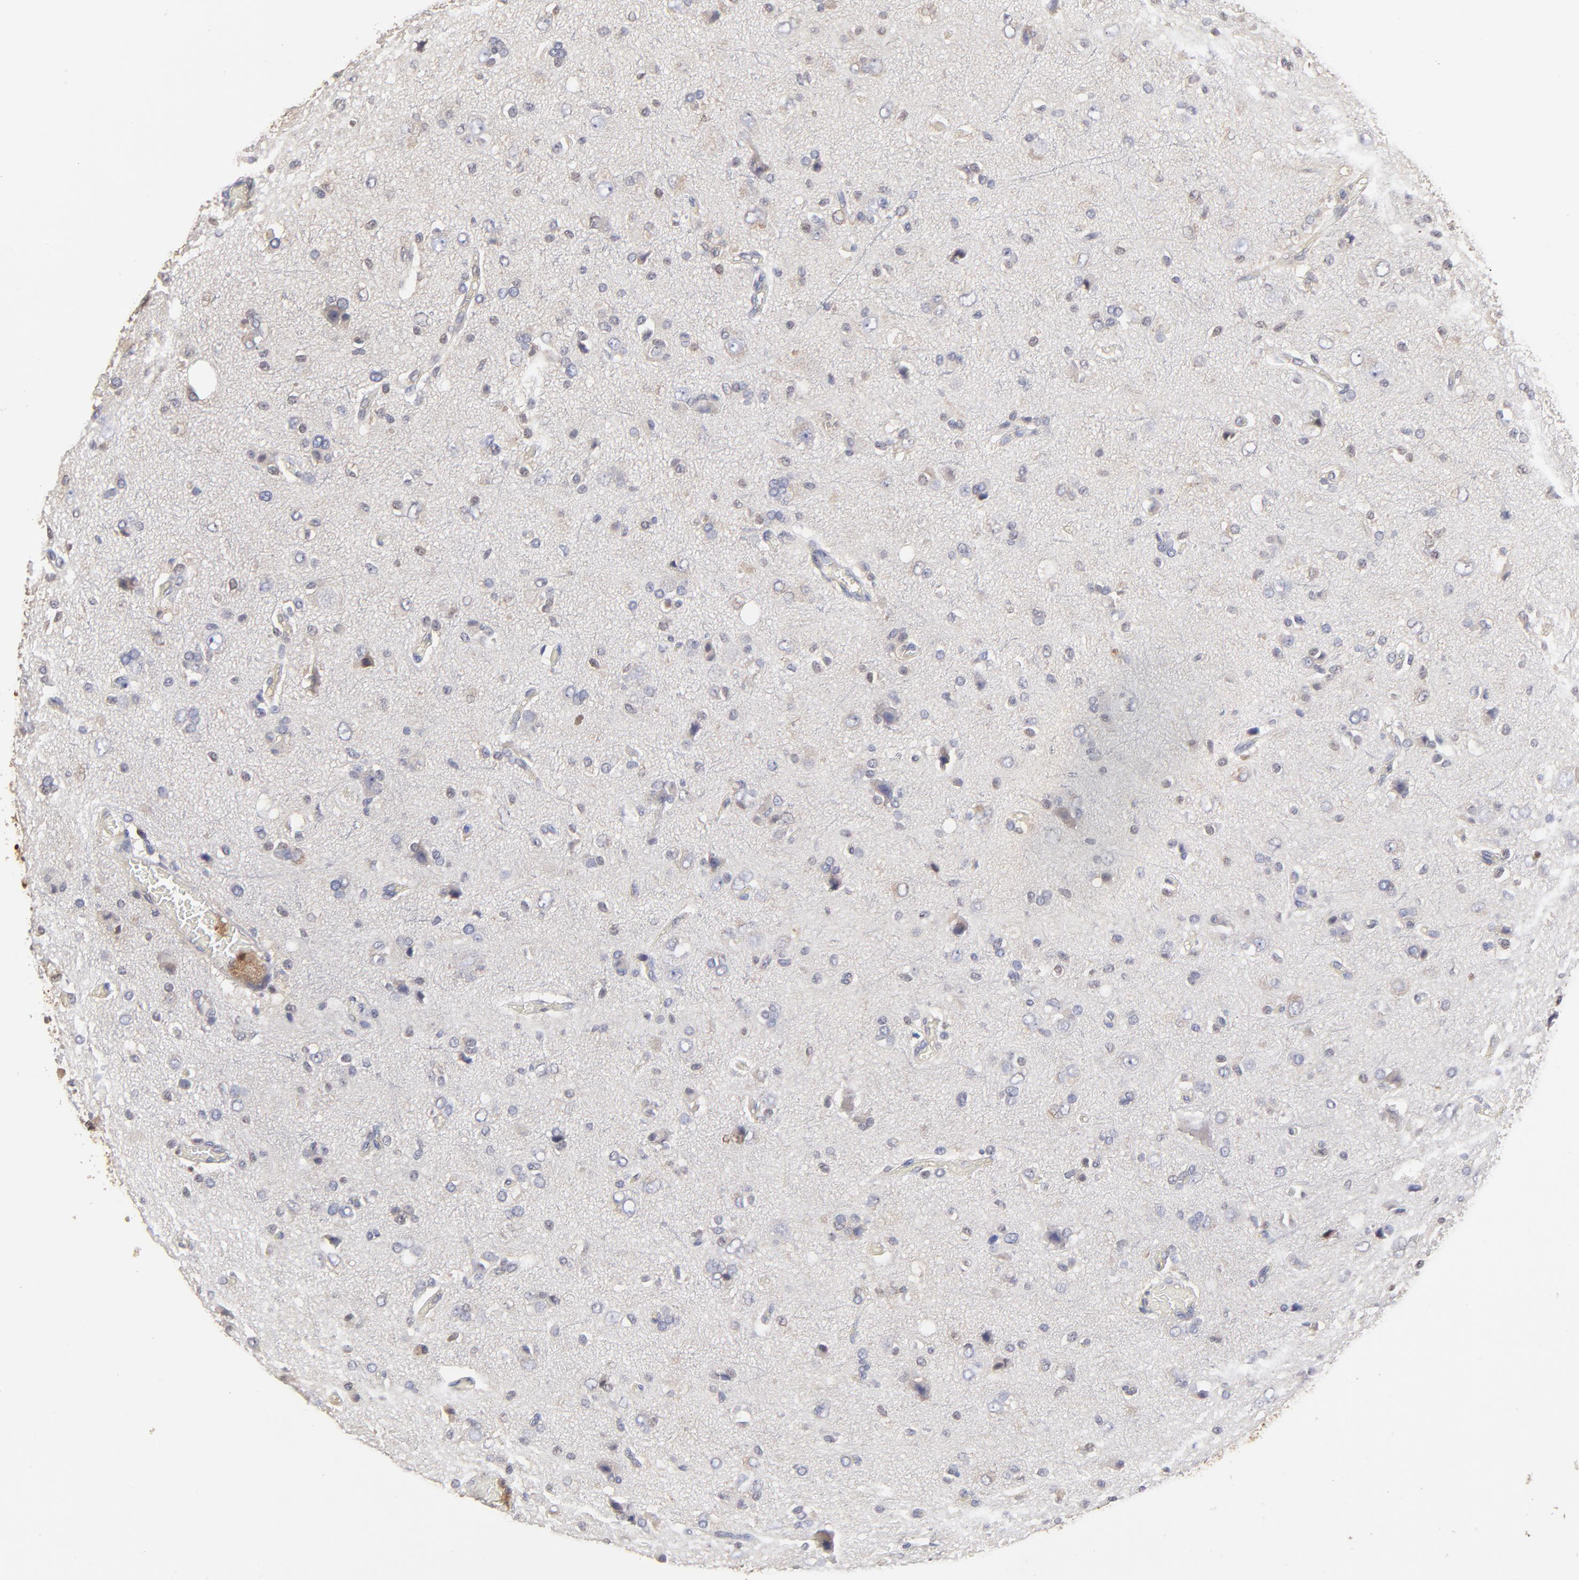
{"staining": {"intensity": "negative", "quantity": "none", "location": "none"}, "tissue": "glioma", "cell_type": "Tumor cells", "image_type": "cancer", "snomed": [{"axis": "morphology", "description": "Glioma, malignant, High grade"}, {"axis": "topography", "description": "Brain"}], "caption": "Immunohistochemistry photomicrograph of neoplastic tissue: glioma stained with DAB shows no significant protein expression in tumor cells.", "gene": "CASP3", "patient": {"sex": "male", "age": 47}}